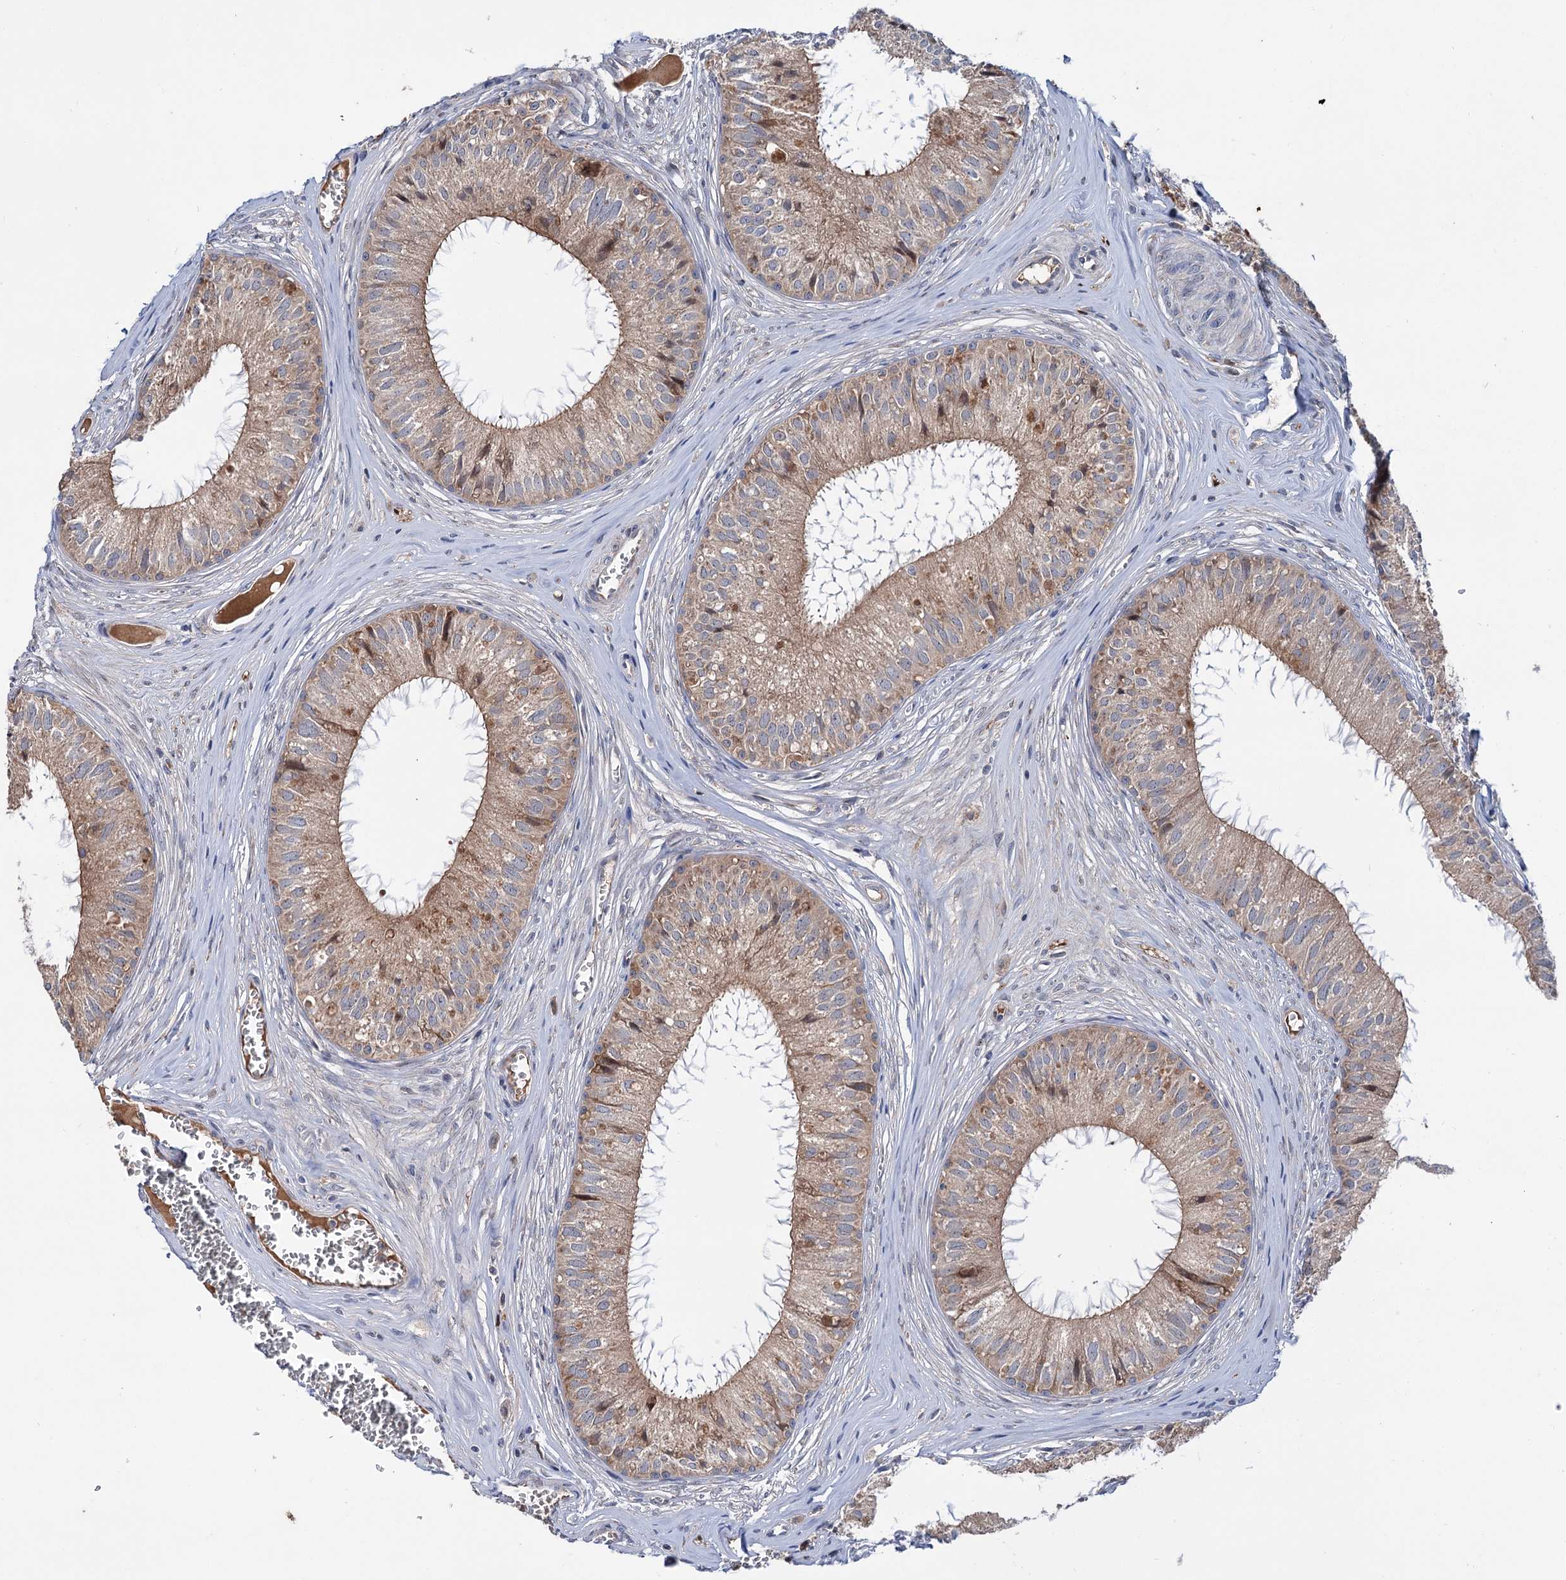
{"staining": {"intensity": "weak", "quantity": "25%-75%", "location": "cytoplasmic/membranous"}, "tissue": "epididymis", "cell_type": "Glandular cells", "image_type": "normal", "snomed": [{"axis": "morphology", "description": "Normal tissue, NOS"}, {"axis": "topography", "description": "Epididymis"}], "caption": "DAB (3,3'-diaminobenzidine) immunohistochemical staining of unremarkable human epididymis reveals weak cytoplasmic/membranous protein positivity in approximately 25%-75% of glandular cells. Immunohistochemistry stains the protein in brown and the nuclei are stained blue.", "gene": "PTPN3", "patient": {"sex": "male", "age": 36}}